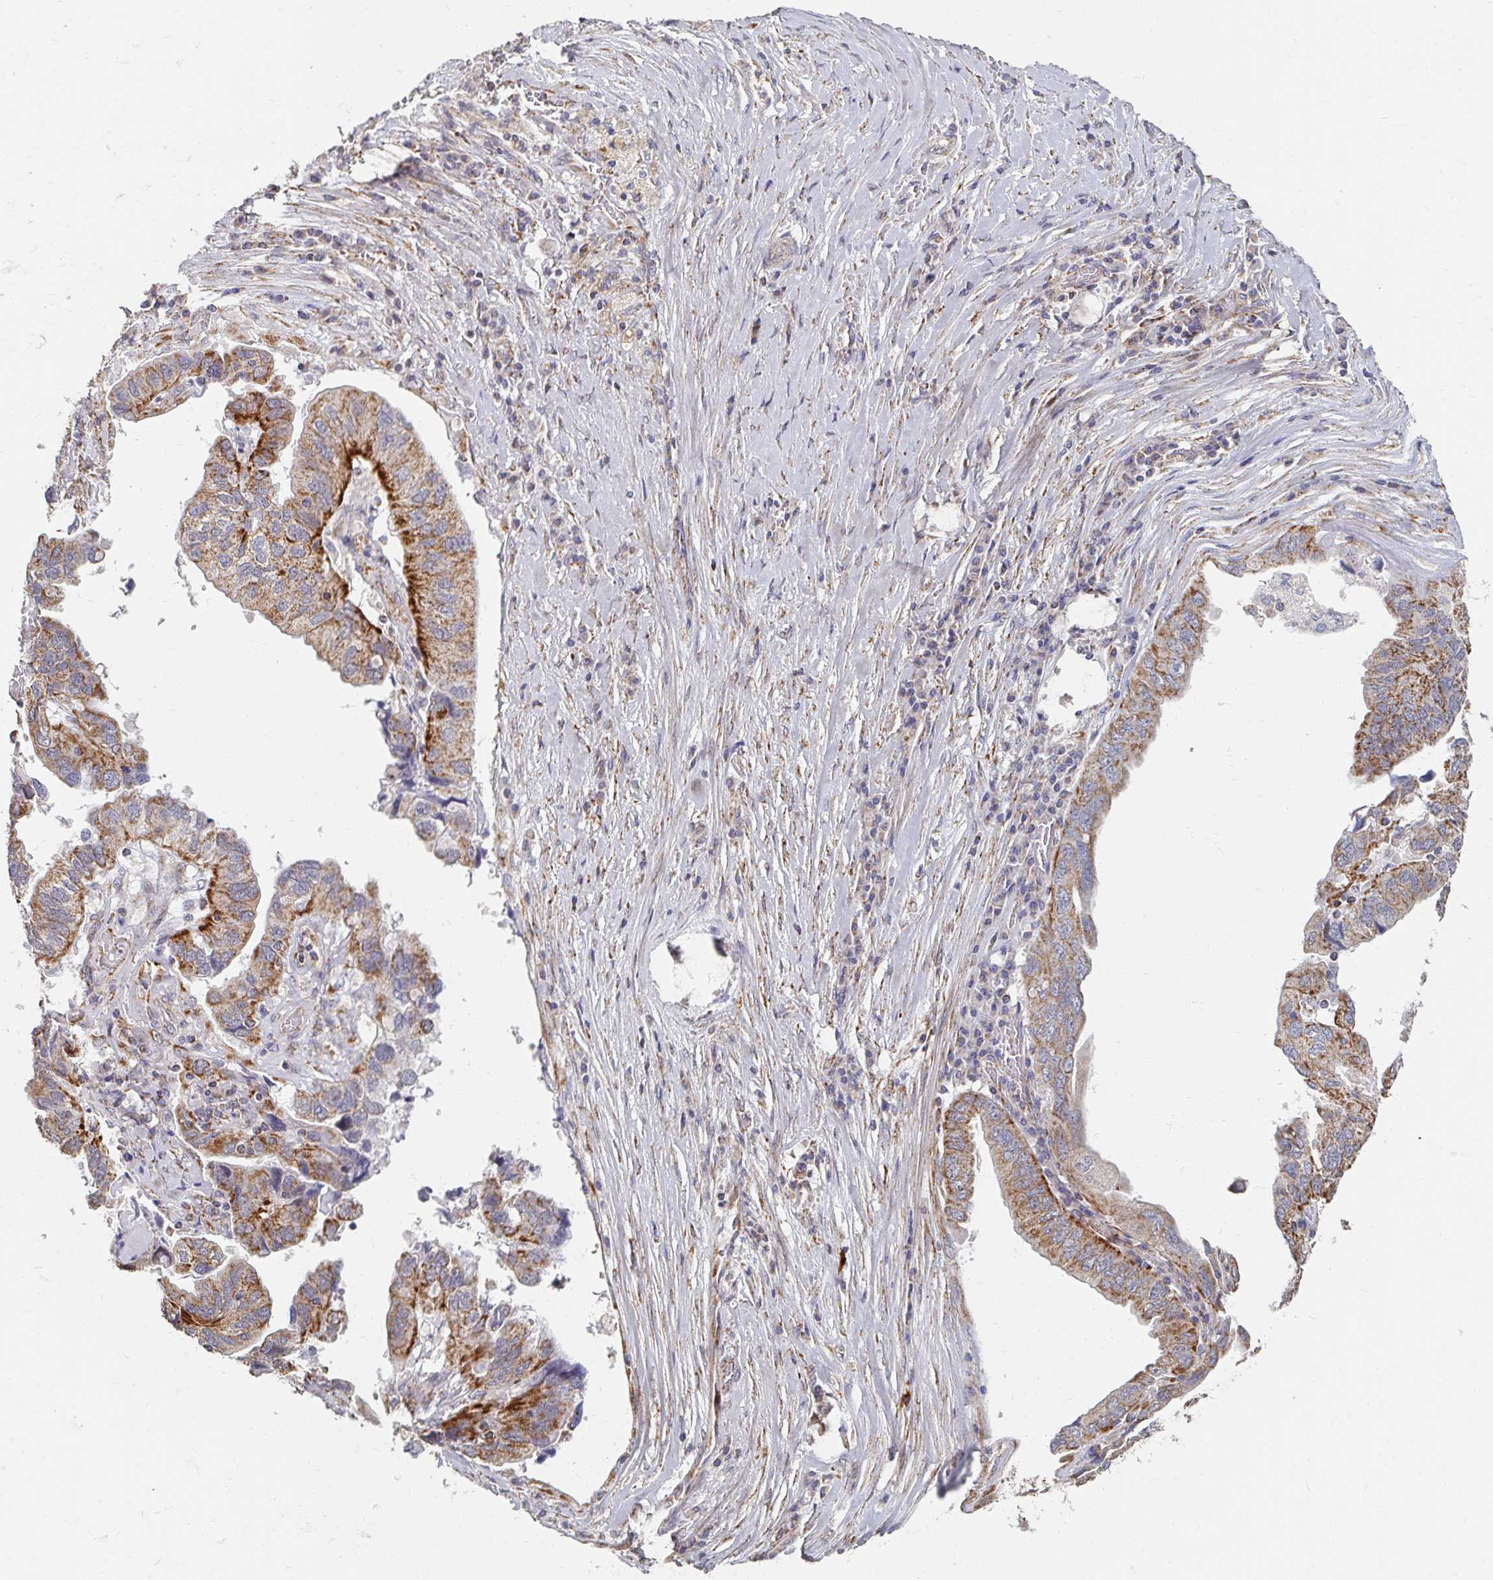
{"staining": {"intensity": "moderate", "quantity": ">75%", "location": "cytoplasmic/membranous"}, "tissue": "ovarian cancer", "cell_type": "Tumor cells", "image_type": "cancer", "snomed": [{"axis": "morphology", "description": "Cystadenocarcinoma, serous, NOS"}, {"axis": "topography", "description": "Ovary"}], "caption": "Protein staining of ovarian cancer (serous cystadenocarcinoma) tissue reveals moderate cytoplasmic/membranous positivity in about >75% of tumor cells.", "gene": "MAVS", "patient": {"sex": "female", "age": 79}}